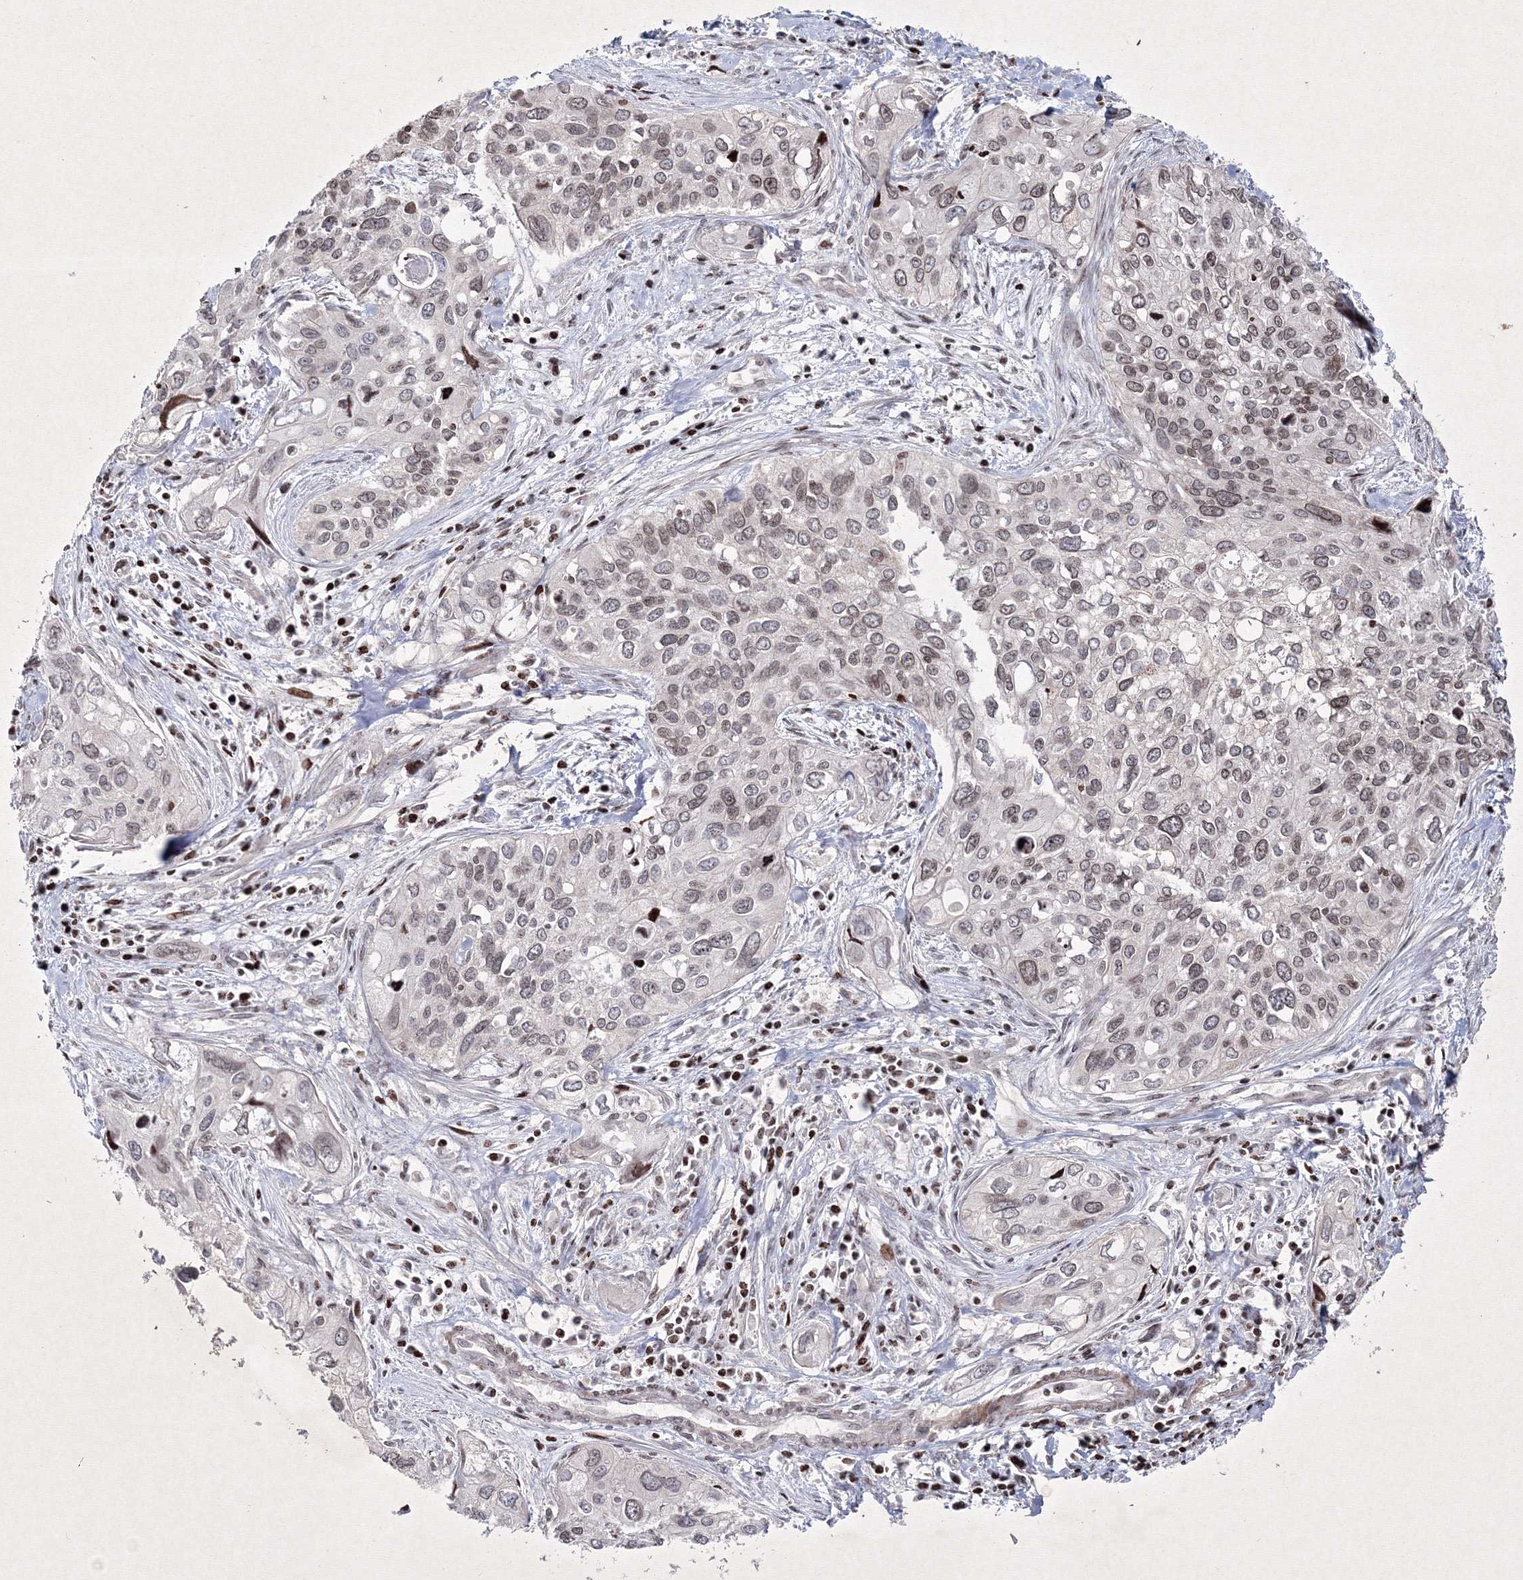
{"staining": {"intensity": "weak", "quantity": "<25%", "location": "nuclear"}, "tissue": "cervical cancer", "cell_type": "Tumor cells", "image_type": "cancer", "snomed": [{"axis": "morphology", "description": "Squamous cell carcinoma, NOS"}, {"axis": "topography", "description": "Cervix"}], "caption": "DAB immunohistochemical staining of human cervical squamous cell carcinoma displays no significant expression in tumor cells.", "gene": "SMIM29", "patient": {"sex": "female", "age": 55}}